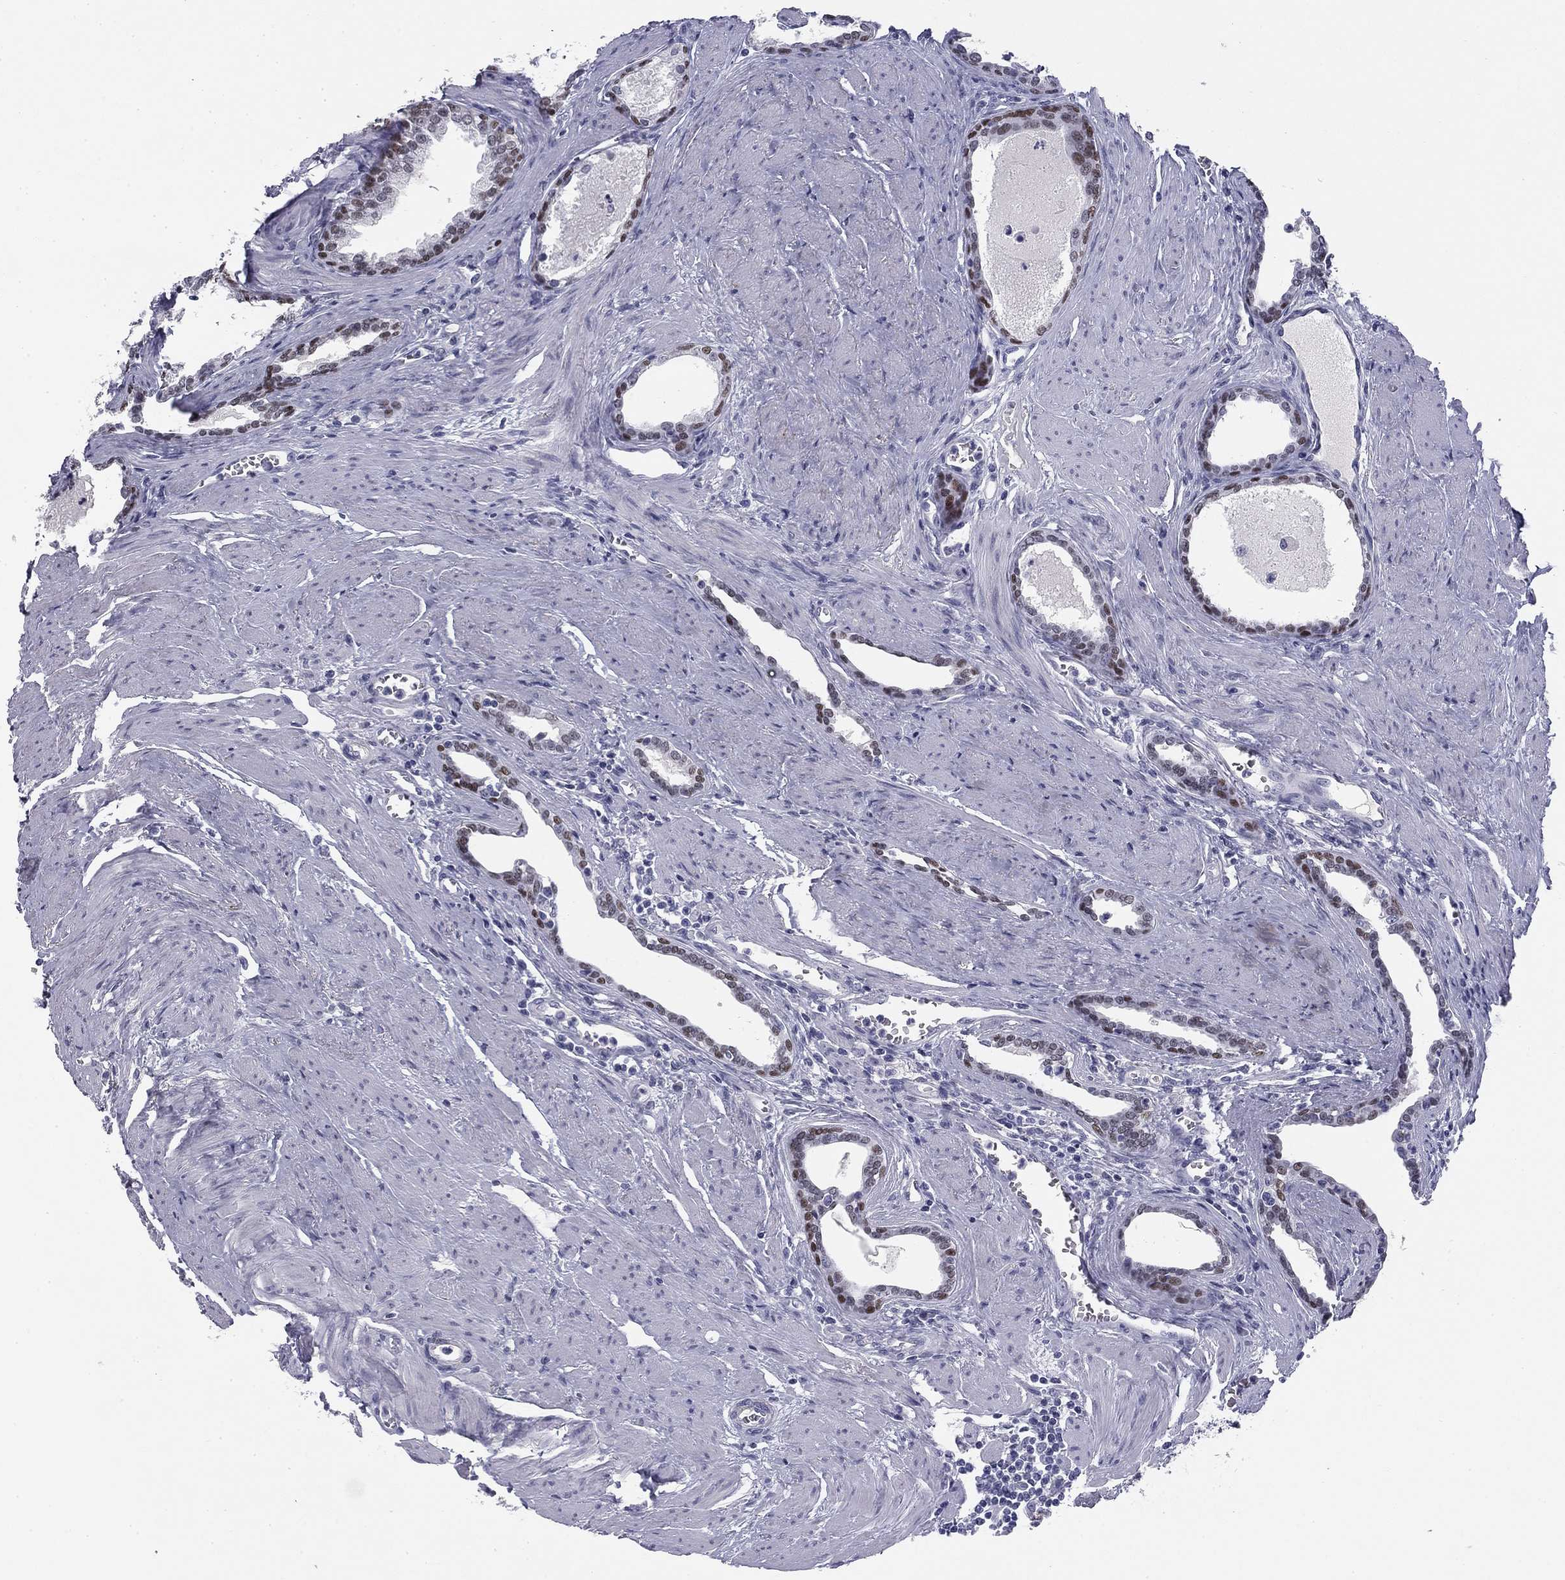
{"staining": {"intensity": "negative", "quantity": "none", "location": "none"}, "tissue": "prostate cancer", "cell_type": "Tumor cells", "image_type": "cancer", "snomed": [{"axis": "morphology", "description": "Adenocarcinoma, NOS"}, {"axis": "topography", "description": "Prostate"}], "caption": "Immunohistochemical staining of human prostate cancer demonstrates no significant positivity in tumor cells. (Stains: DAB (3,3'-diaminobenzidine) immunohistochemistry (IHC) with hematoxylin counter stain, Microscopy: brightfield microscopy at high magnification).", "gene": "TFAP2B", "patient": {"sex": "male", "age": 66}}